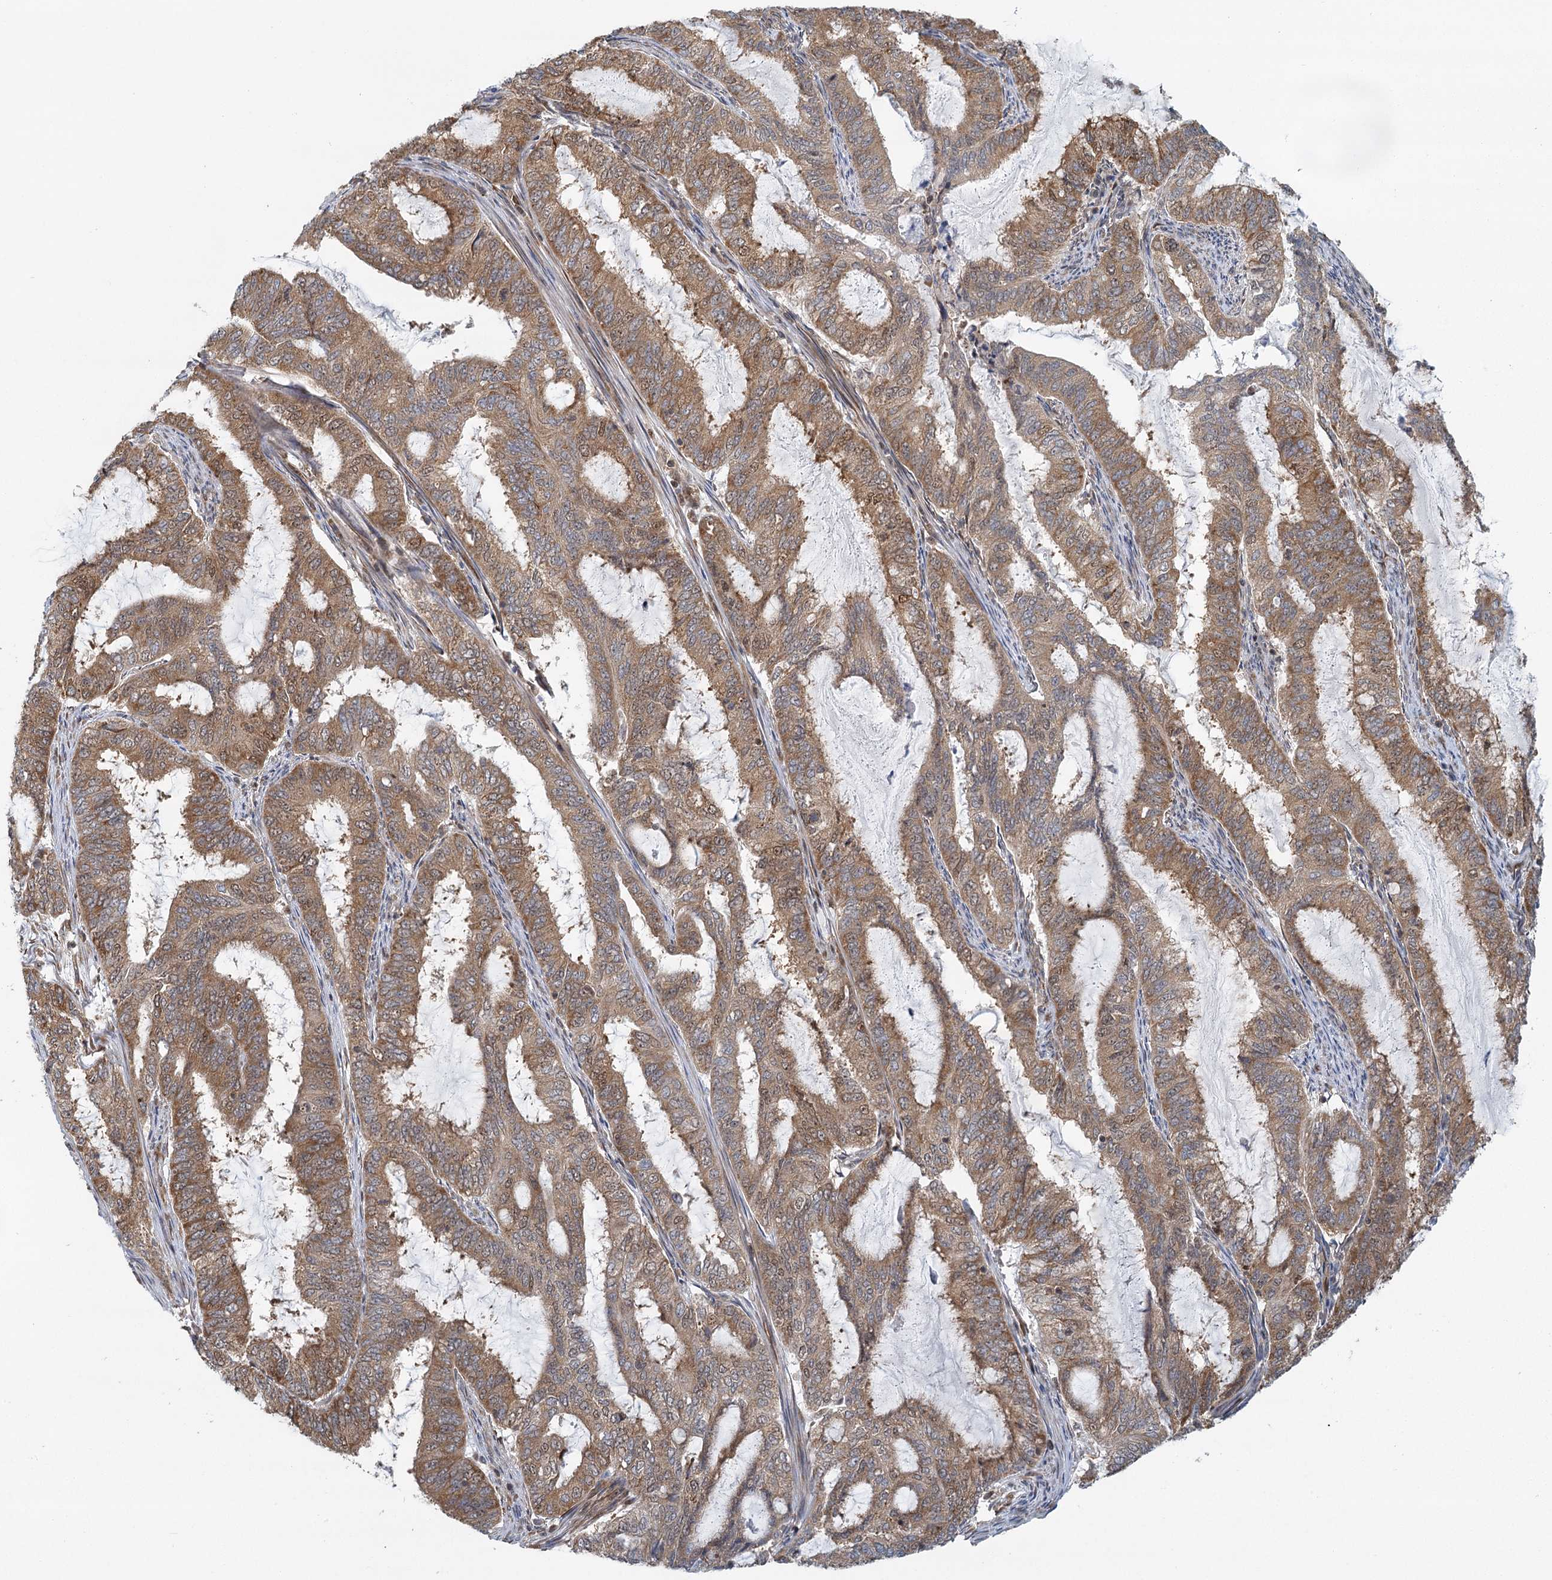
{"staining": {"intensity": "moderate", "quantity": ">75%", "location": "cytoplasmic/membranous,nuclear"}, "tissue": "endometrial cancer", "cell_type": "Tumor cells", "image_type": "cancer", "snomed": [{"axis": "morphology", "description": "Adenocarcinoma, NOS"}, {"axis": "topography", "description": "Endometrium"}], "caption": "Endometrial cancer (adenocarcinoma) stained with IHC demonstrates moderate cytoplasmic/membranous and nuclear positivity in about >75% of tumor cells. Using DAB (brown) and hematoxylin (blue) stains, captured at high magnification using brightfield microscopy.", "gene": "GPATCH11", "patient": {"sex": "female", "age": 51}}